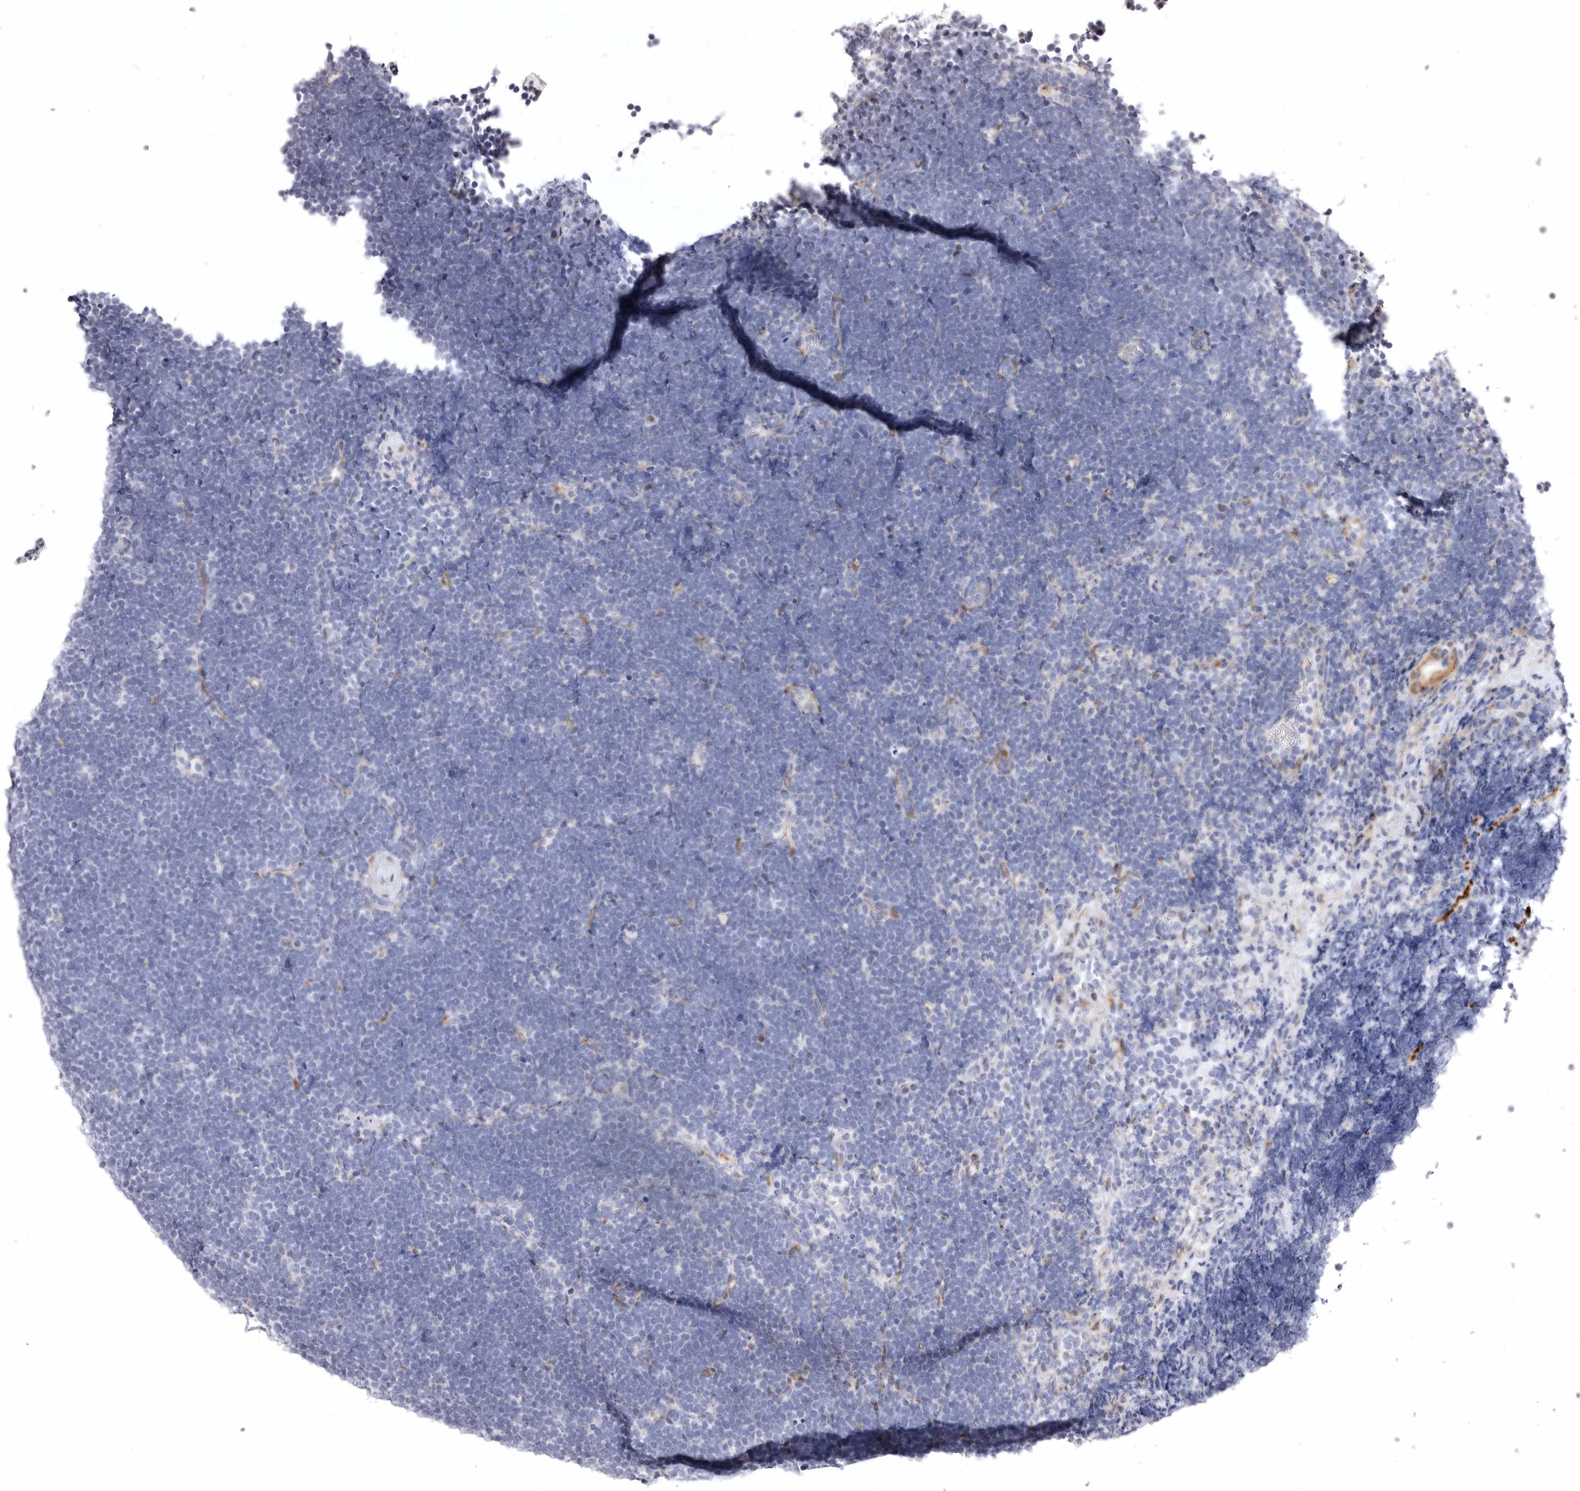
{"staining": {"intensity": "negative", "quantity": "none", "location": "none"}, "tissue": "lymphoma", "cell_type": "Tumor cells", "image_type": "cancer", "snomed": [{"axis": "morphology", "description": "Malignant lymphoma, non-Hodgkin's type, High grade"}, {"axis": "topography", "description": "Lymph node"}], "caption": "A high-resolution image shows immunohistochemistry (IHC) staining of malignant lymphoma, non-Hodgkin's type (high-grade), which exhibits no significant positivity in tumor cells. (Brightfield microscopy of DAB immunohistochemistry at high magnification).", "gene": "AIDA", "patient": {"sex": "male", "age": 13}}